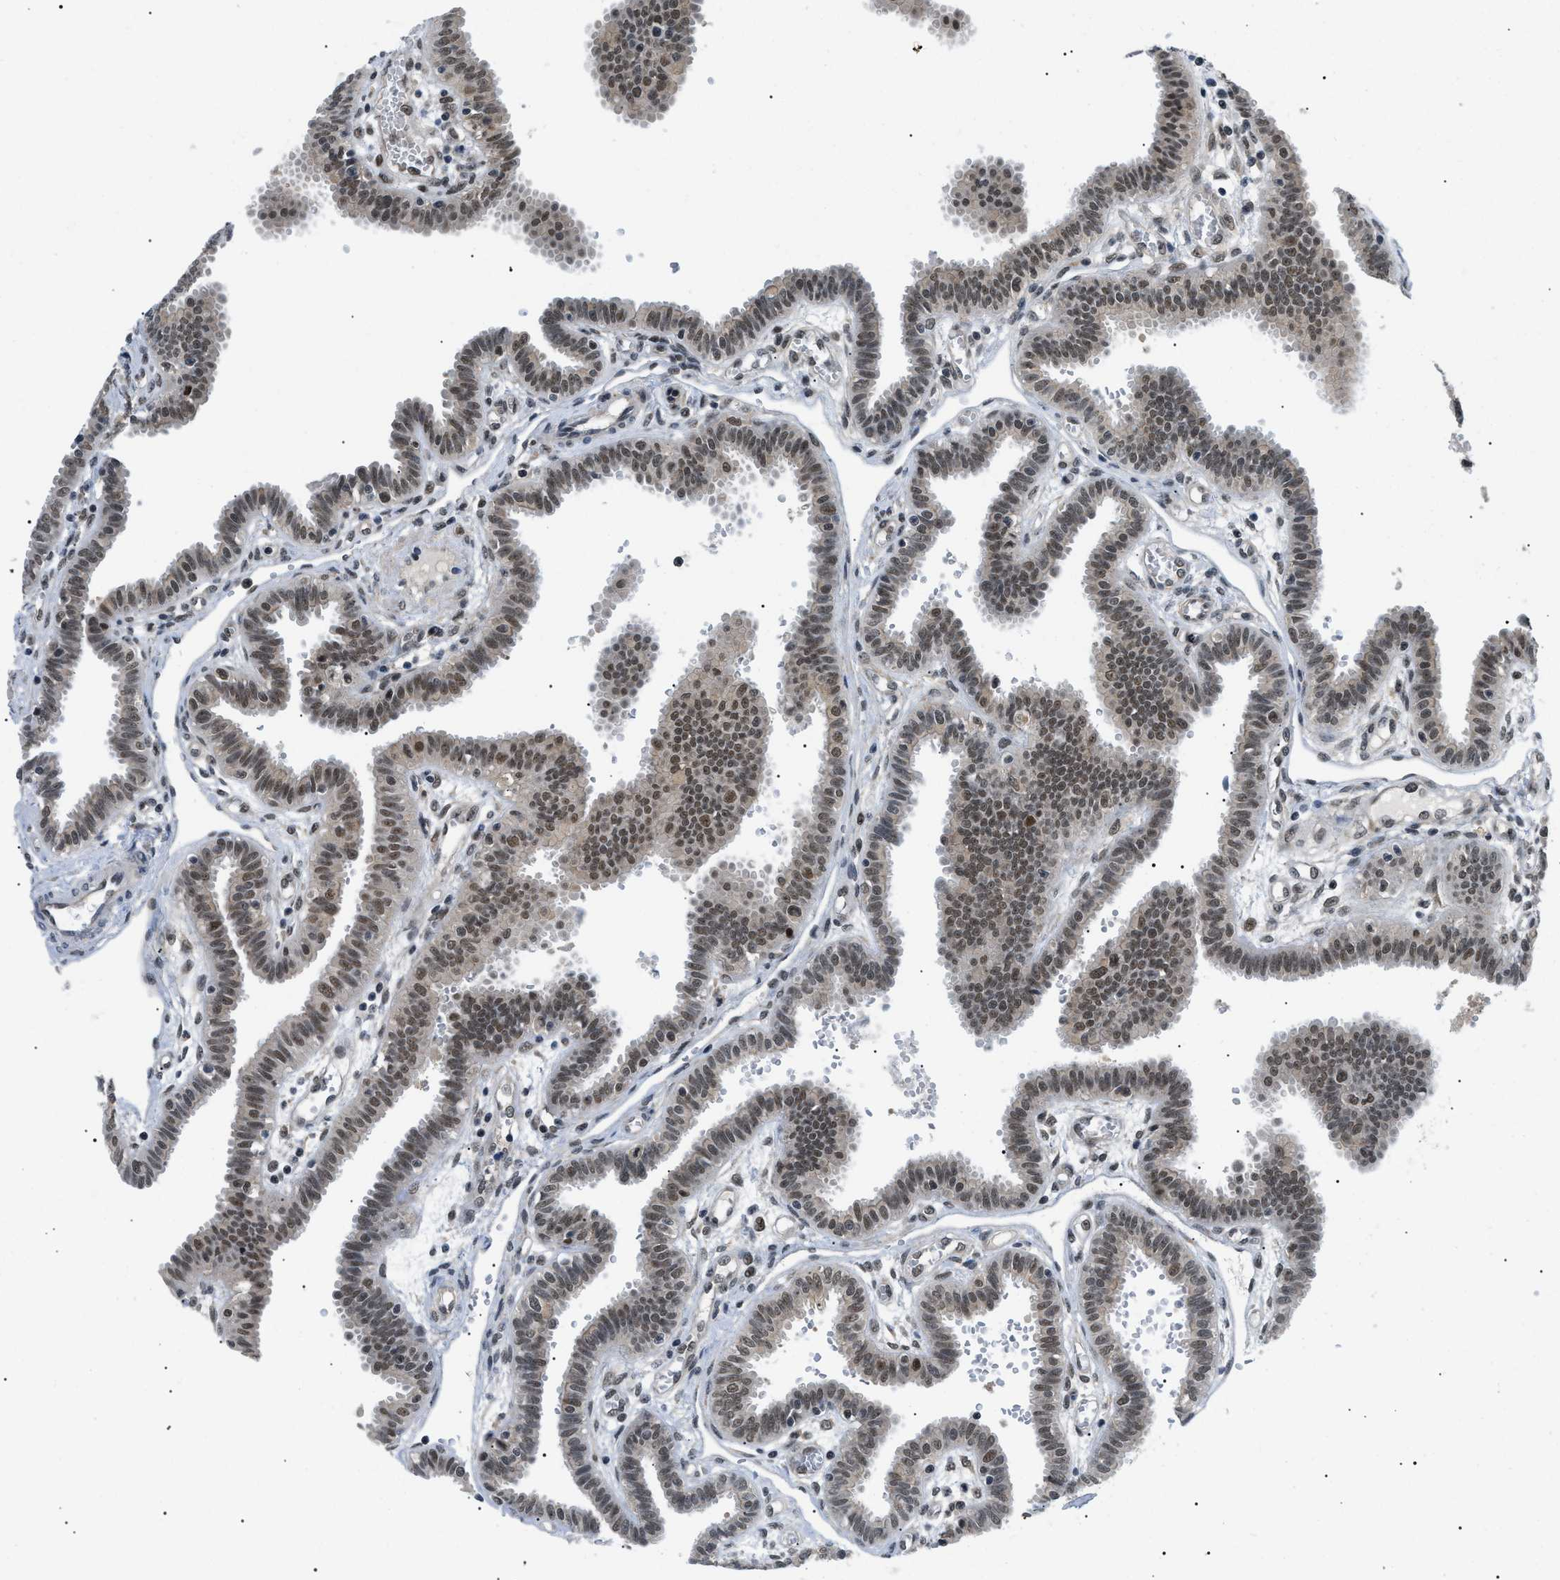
{"staining": {"intensity": "moderate", "quantity": ">75%", "location": "cytoplasmic/membranous,nuclear"}, "tissue": "fallopian tube", "cell_type": "Glandular cells", "image_type": "normal", "snomed": [{"axis": "morphology", "description": "Normal tissue, NOS"}, {"axis": "topography", "description": "Fallopian tube"}], "caption": "Glandular cells exhibit moderate cytoplasmic/membranous,nuclear staining in about >75% of cells in unremarkable fallopian tube.", "gene": "RBM15", "patient": {"sex": "female", "age": 32}}